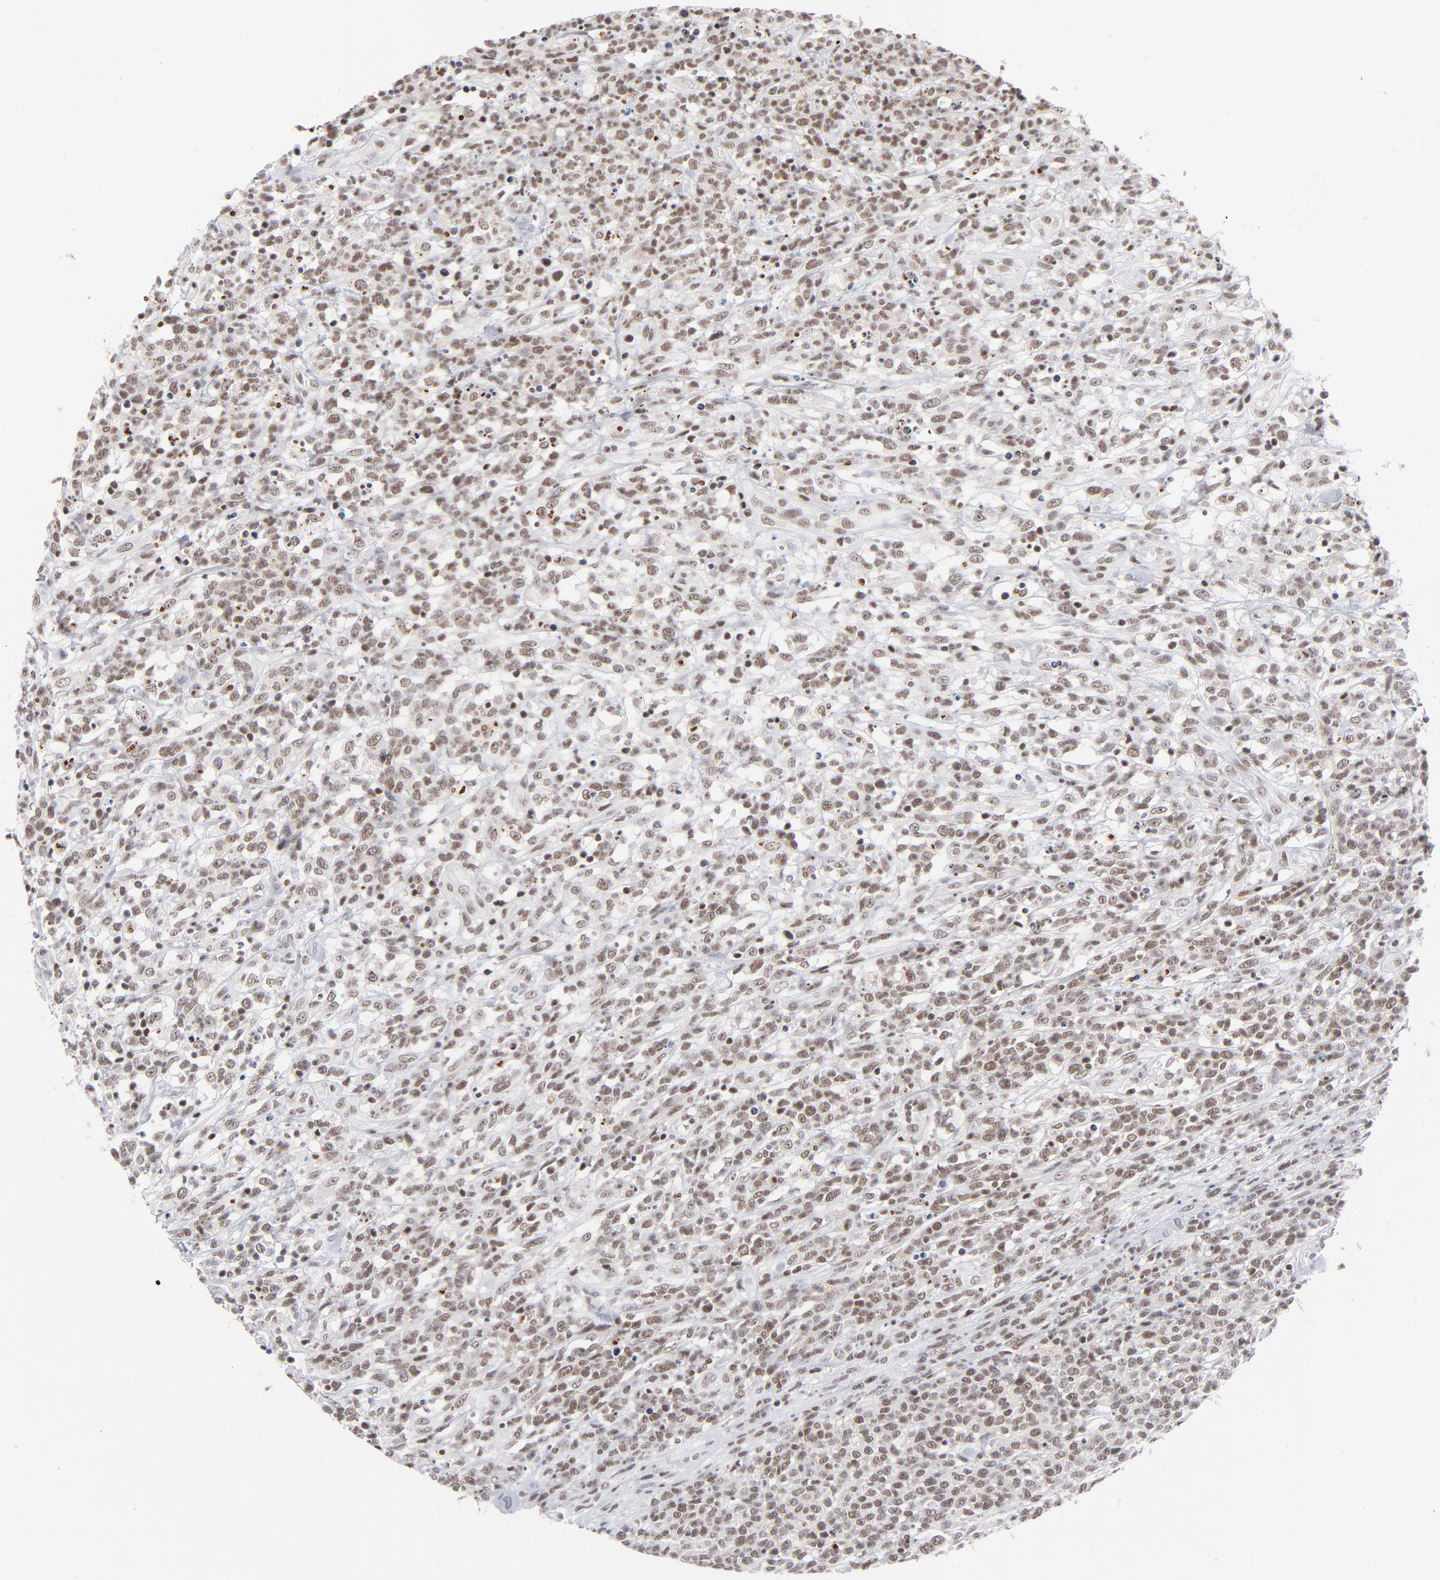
{"staining": {"intensity": "weak", "quantity": ">75%", "location": "nuclear"}, "tissue": "lymphoma", "cell_type": "Tumor cells", "image_type": "cancer", "snomed": [{"axis": "morphology", "description": "Malignant lymphoma, non-Hodgkin's type, High grade"}, {"axis": "topography", "description": "Lymph node"}], "caption": "About >75% of tumor cells in human lymphoma show weak nuclear protein positivity as visualized by brown immunohistochemical staining.", "gene": "ZNF143", "patient": {"sex": "female", "age": 73}}